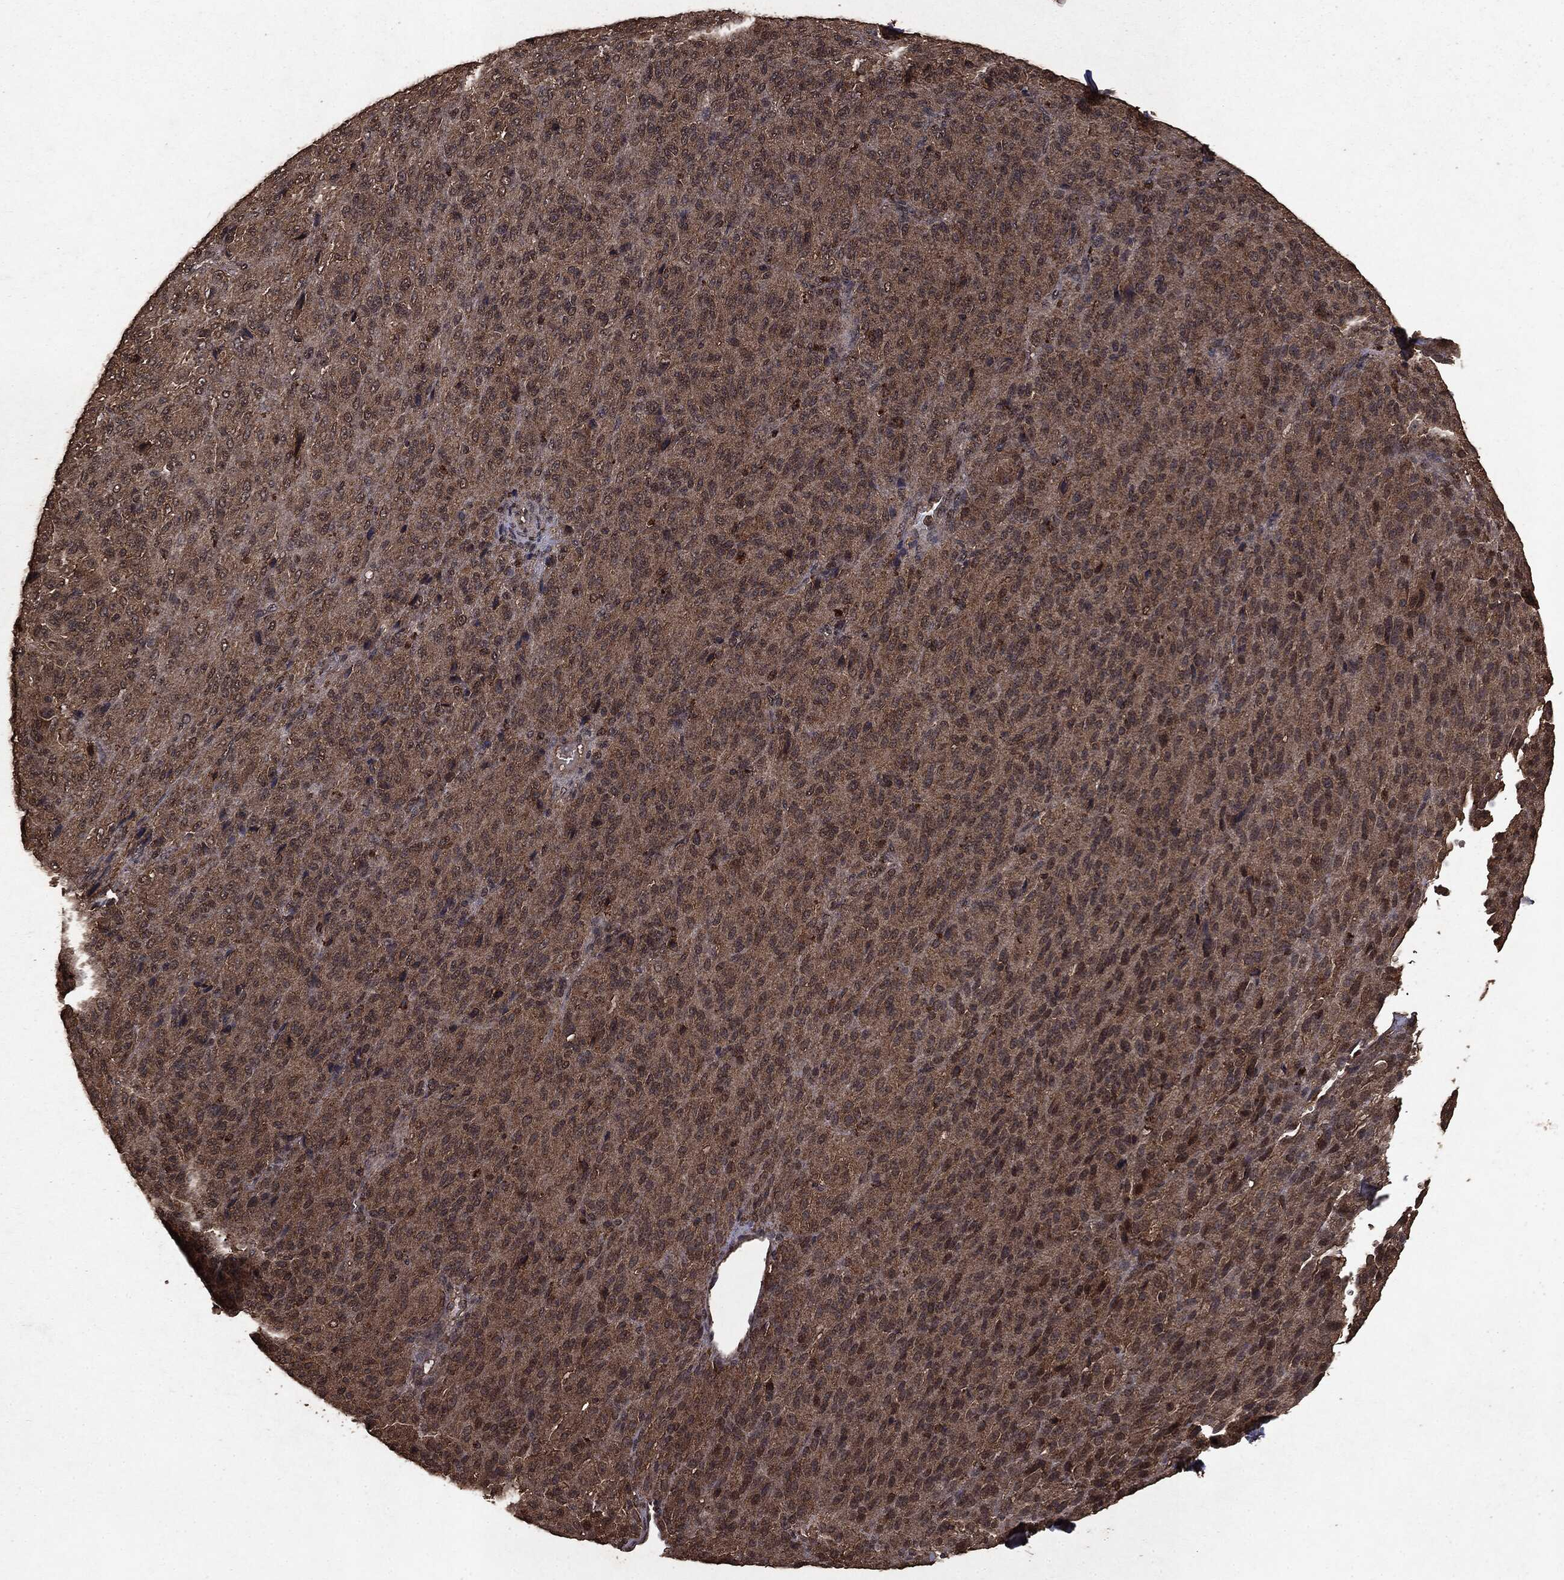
{"staining": {"intensity": "weak", "quantity": "25%-75%", "location": "cytoplasmic/membranous"}, "tissue": "melanoma", "cell_type": "Tumor cells", "image_type": "cancer", "snomed": [{"axis": "morphology", "description": "Malignant melanoma, Metastatic site"}, {"axis": "topography", "description": "Brain"}], "caption": "Protein analysis of malignant melanoma (metastatic site) tissue reveals weak cytoplasmic/membranous positivity in about 25%-75% of tumor cells.", "gene": "NME1", "patient": {"sex": "female", "age": 56}}